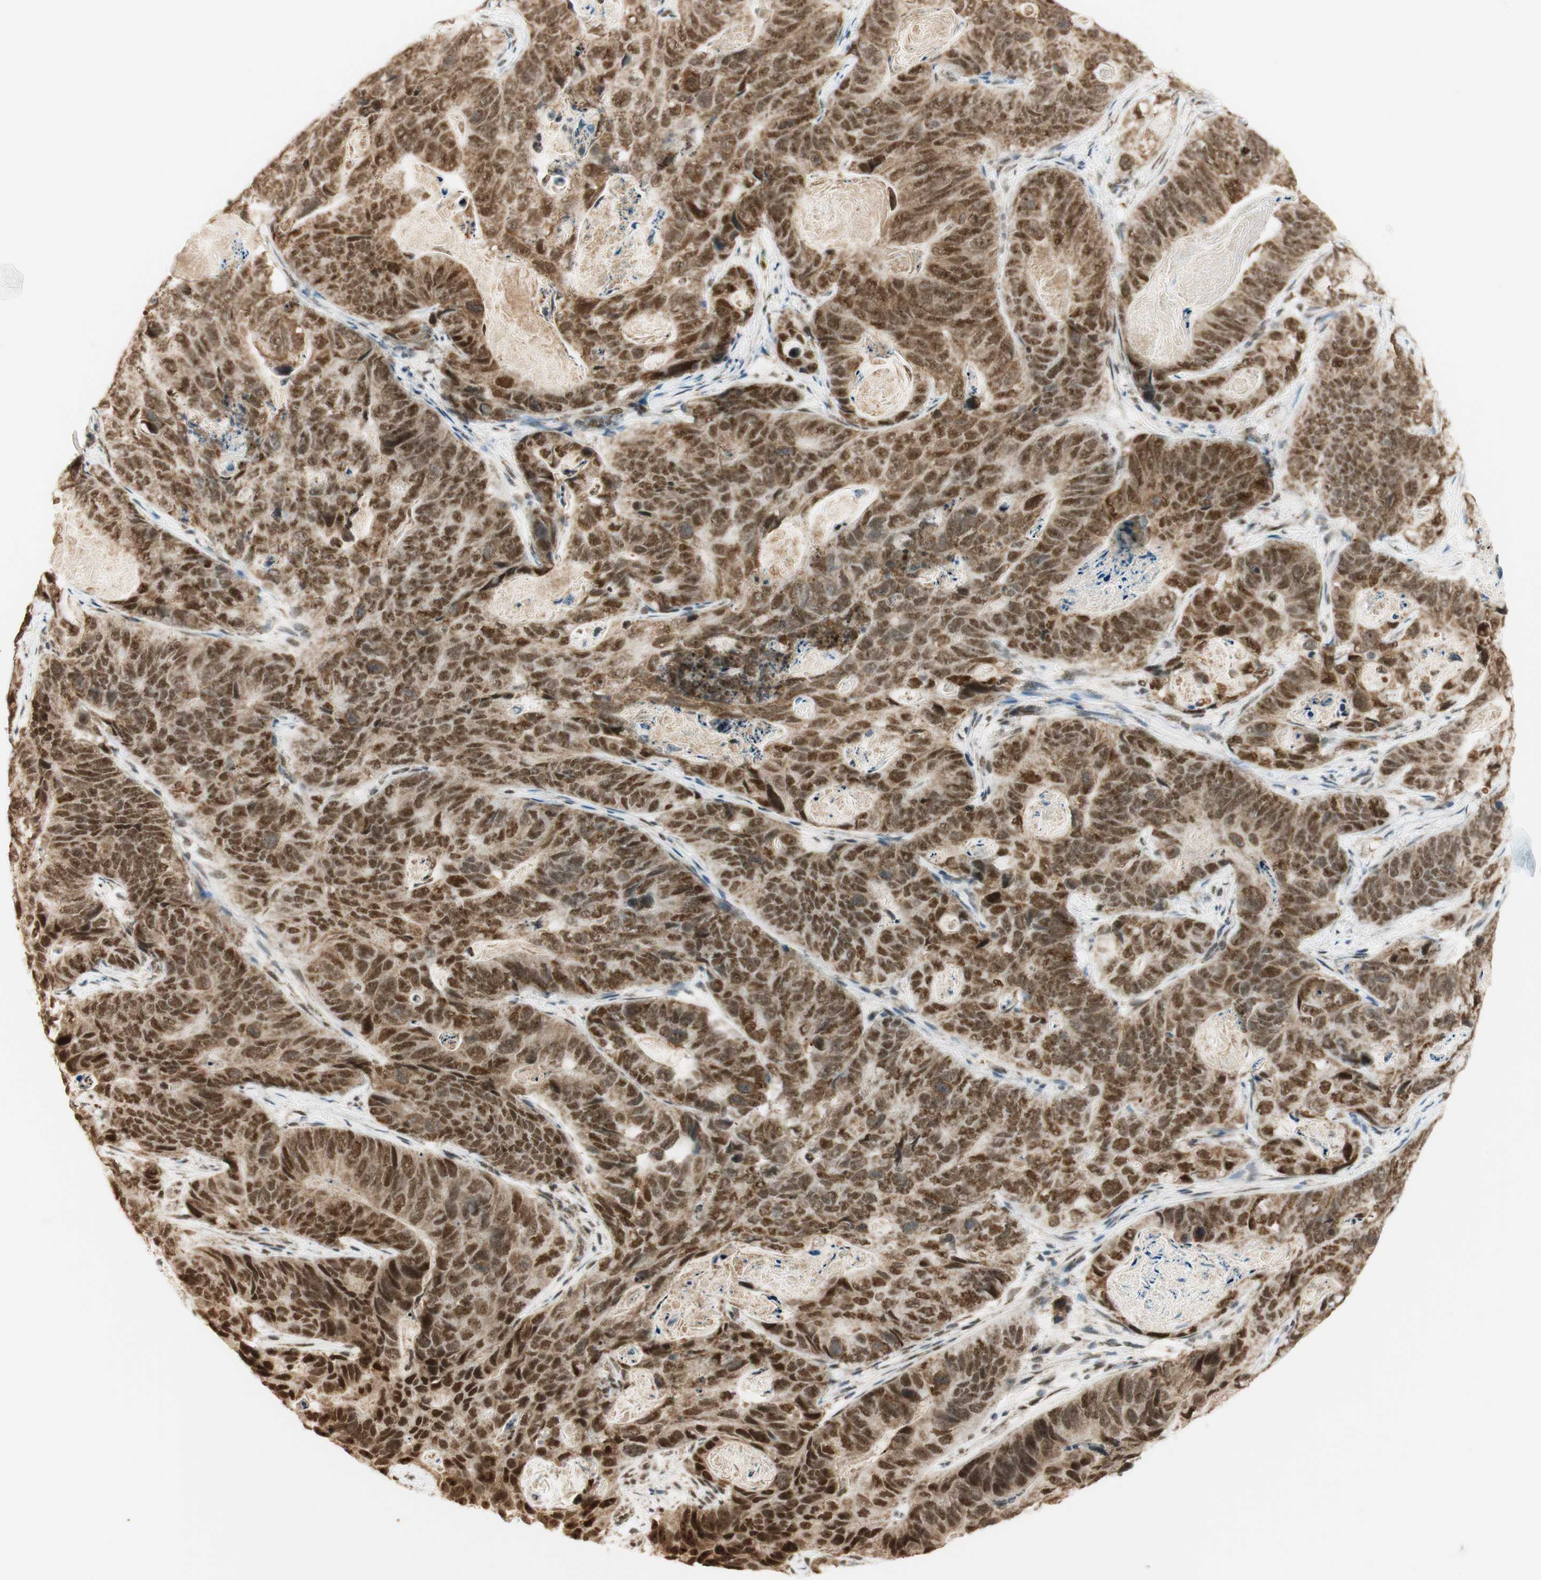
{"staining": {"intensity": "strong", "quantity": ">75%", "location": "cytoplasmic/membranous,nuclear"}, "tissue": "stomach cancer", "cell_type": "Tumor cells", "image_type": "cancer", "snomed": [{"axis": "morphology", "description": "Adenocarcinoma, NOS"}, {"axis": "topography", "description": "Stomach"}], "caption": "Protein expression analysis of stomach cancer demonstrates strong cytoplasmic/membranous and nuclear positivity in about >75% of tumor cells. The protein is shown in brown color, while the nuclei are stained blue.", "gene": "ZNF782", "patient": {"sex": "female", "age": 89}}